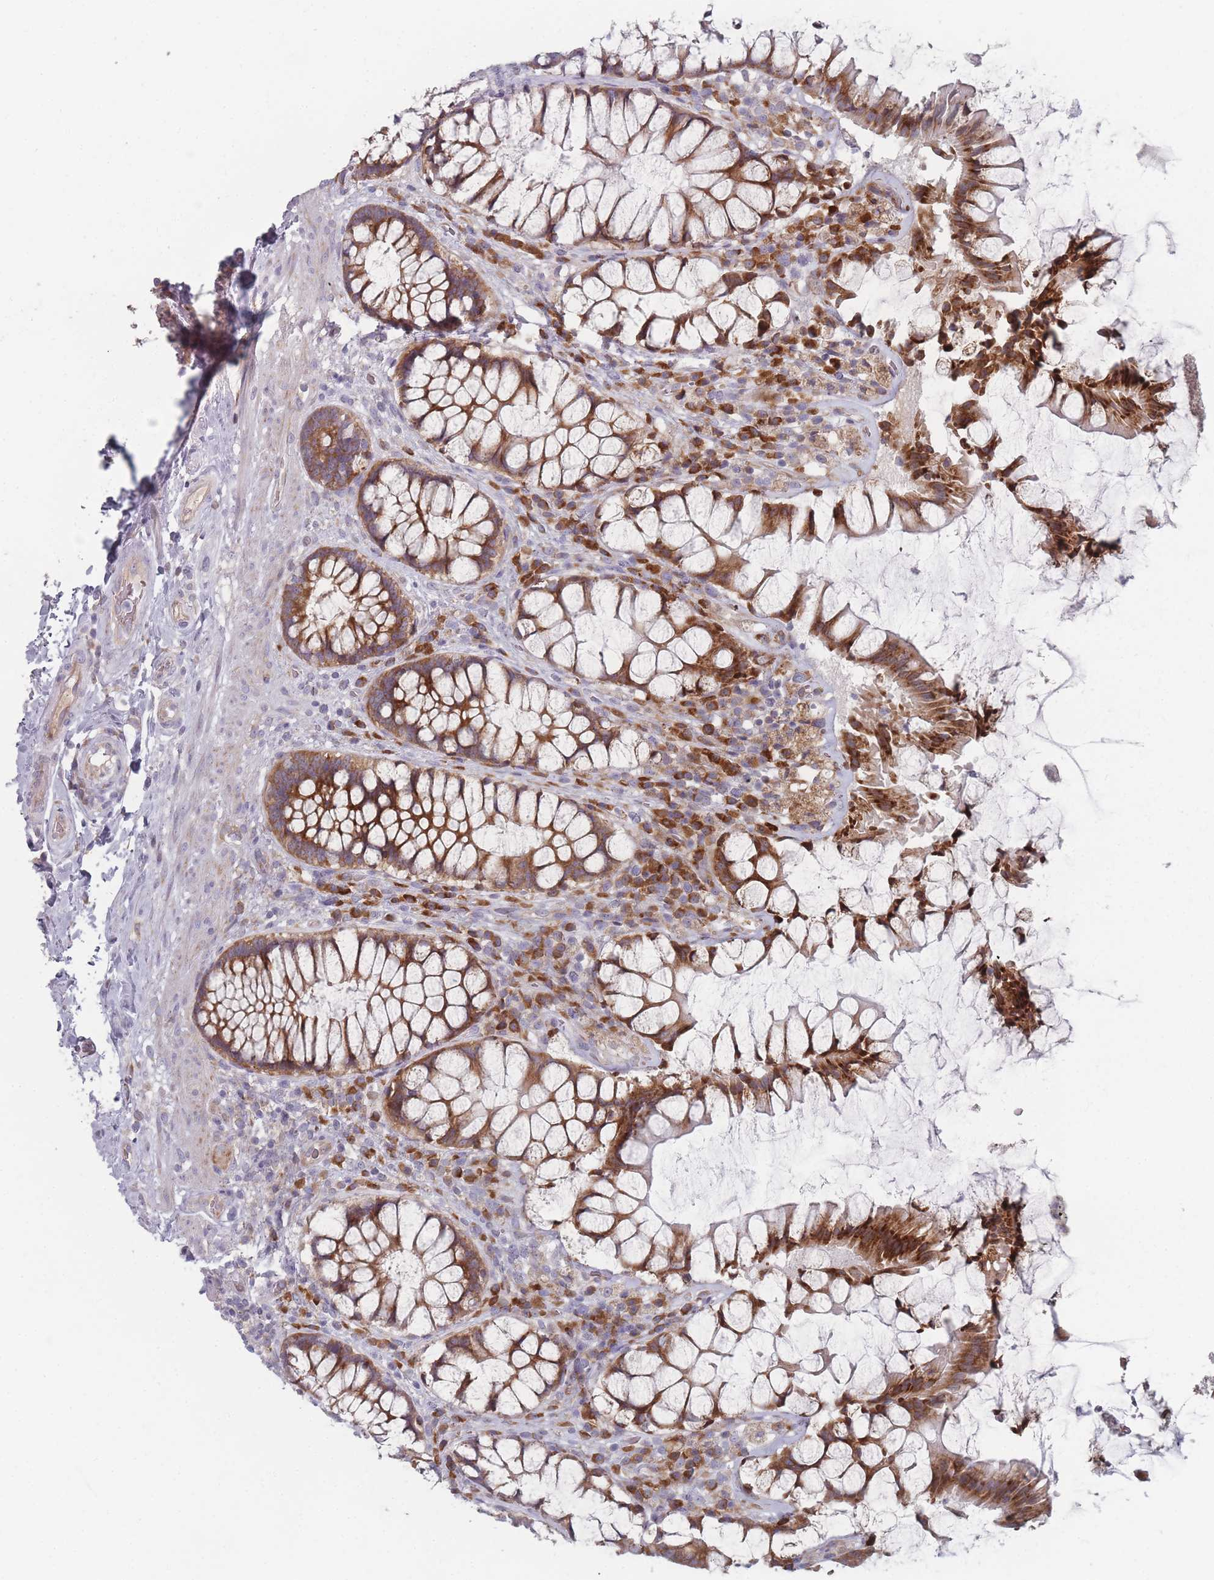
{"staining": {"intensity": "strong", "quantity": ">75%", "location": "cytoplasmic/membranous"}, "tissue": "rectum", "cell_type": "Glandular cells", "image_type": "normal", "snomed": [{"axis": "morphology", "description": "Normal tissue, NOS"}, {"axis": "topography", "description": "Rectum"}], "caption": "Immunohistochemistry (IHC) micrograph of unremarkable rectum: human rectum stained using immunohistochemistry exhibits high levels of strong protein expression localized specifically in the cytoplasmic/membranous of glandular cells, appearing as a cytoplasmic/membranous brown color.", "gene": "CACNG5", "patient": {"sex": "female", "age": 58}}